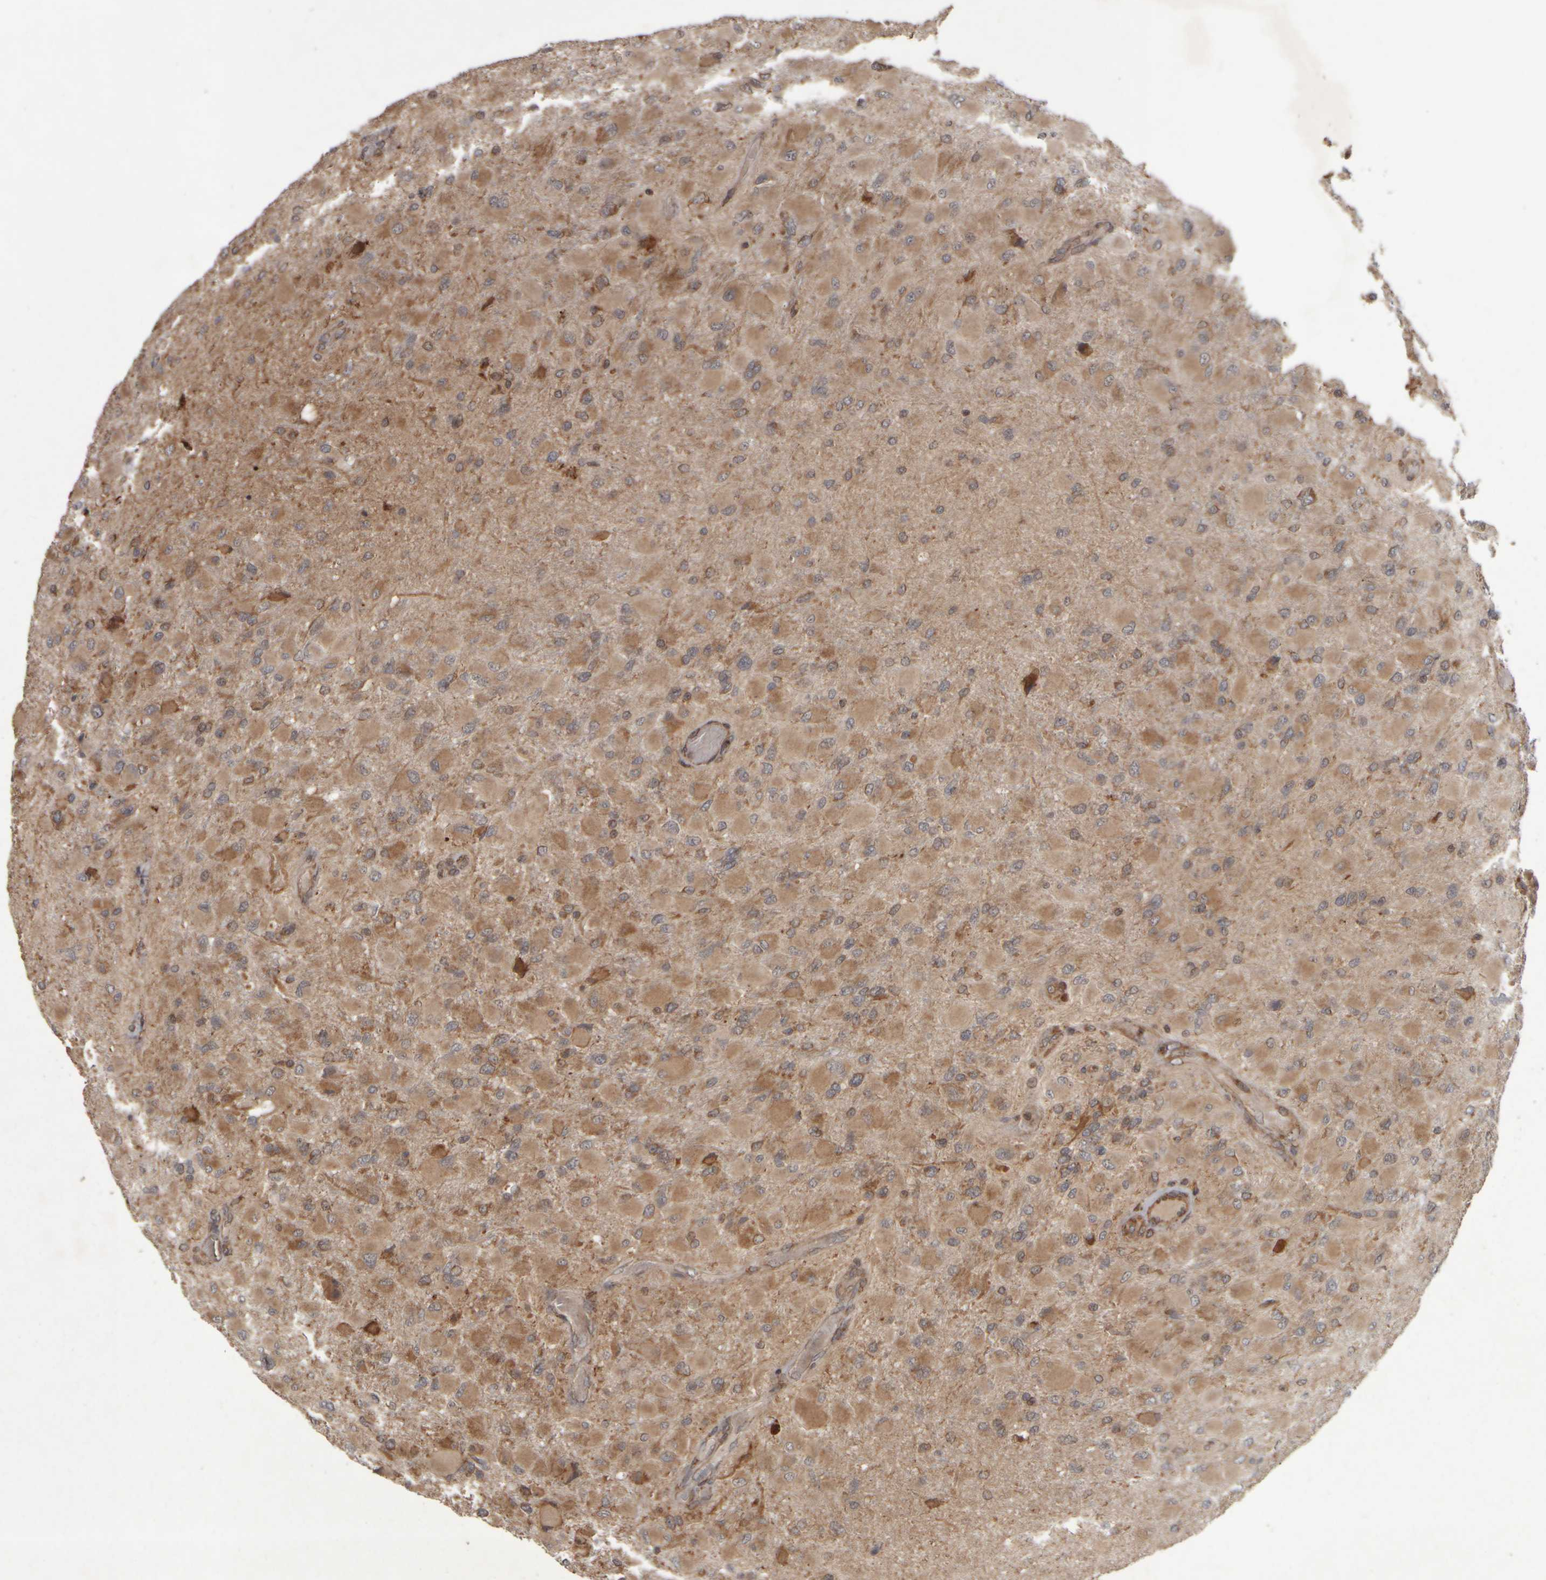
{"staining": {"intensity": "moderate", "quantity": ">75%", "location": "cytoplasmic/membranous"}, "tissue": "glioma", "cell_type": "Tumor cells", "image_type": "cancer", "snomed": [{"axis": "morphology", "description": "Glioma, malignant, High grade"}, {"axis": "topography", "description": "Cerebral cortex"}], "caption": "An immunohistochemistry photomicrograph of tumor tissue is shown. Protein staining in brown shows moderate cytoplasmic/membranous positivity in glioma within tumor cells.", "gene": "AGBL3", "patient": {"sex": "female", "age": 36}}